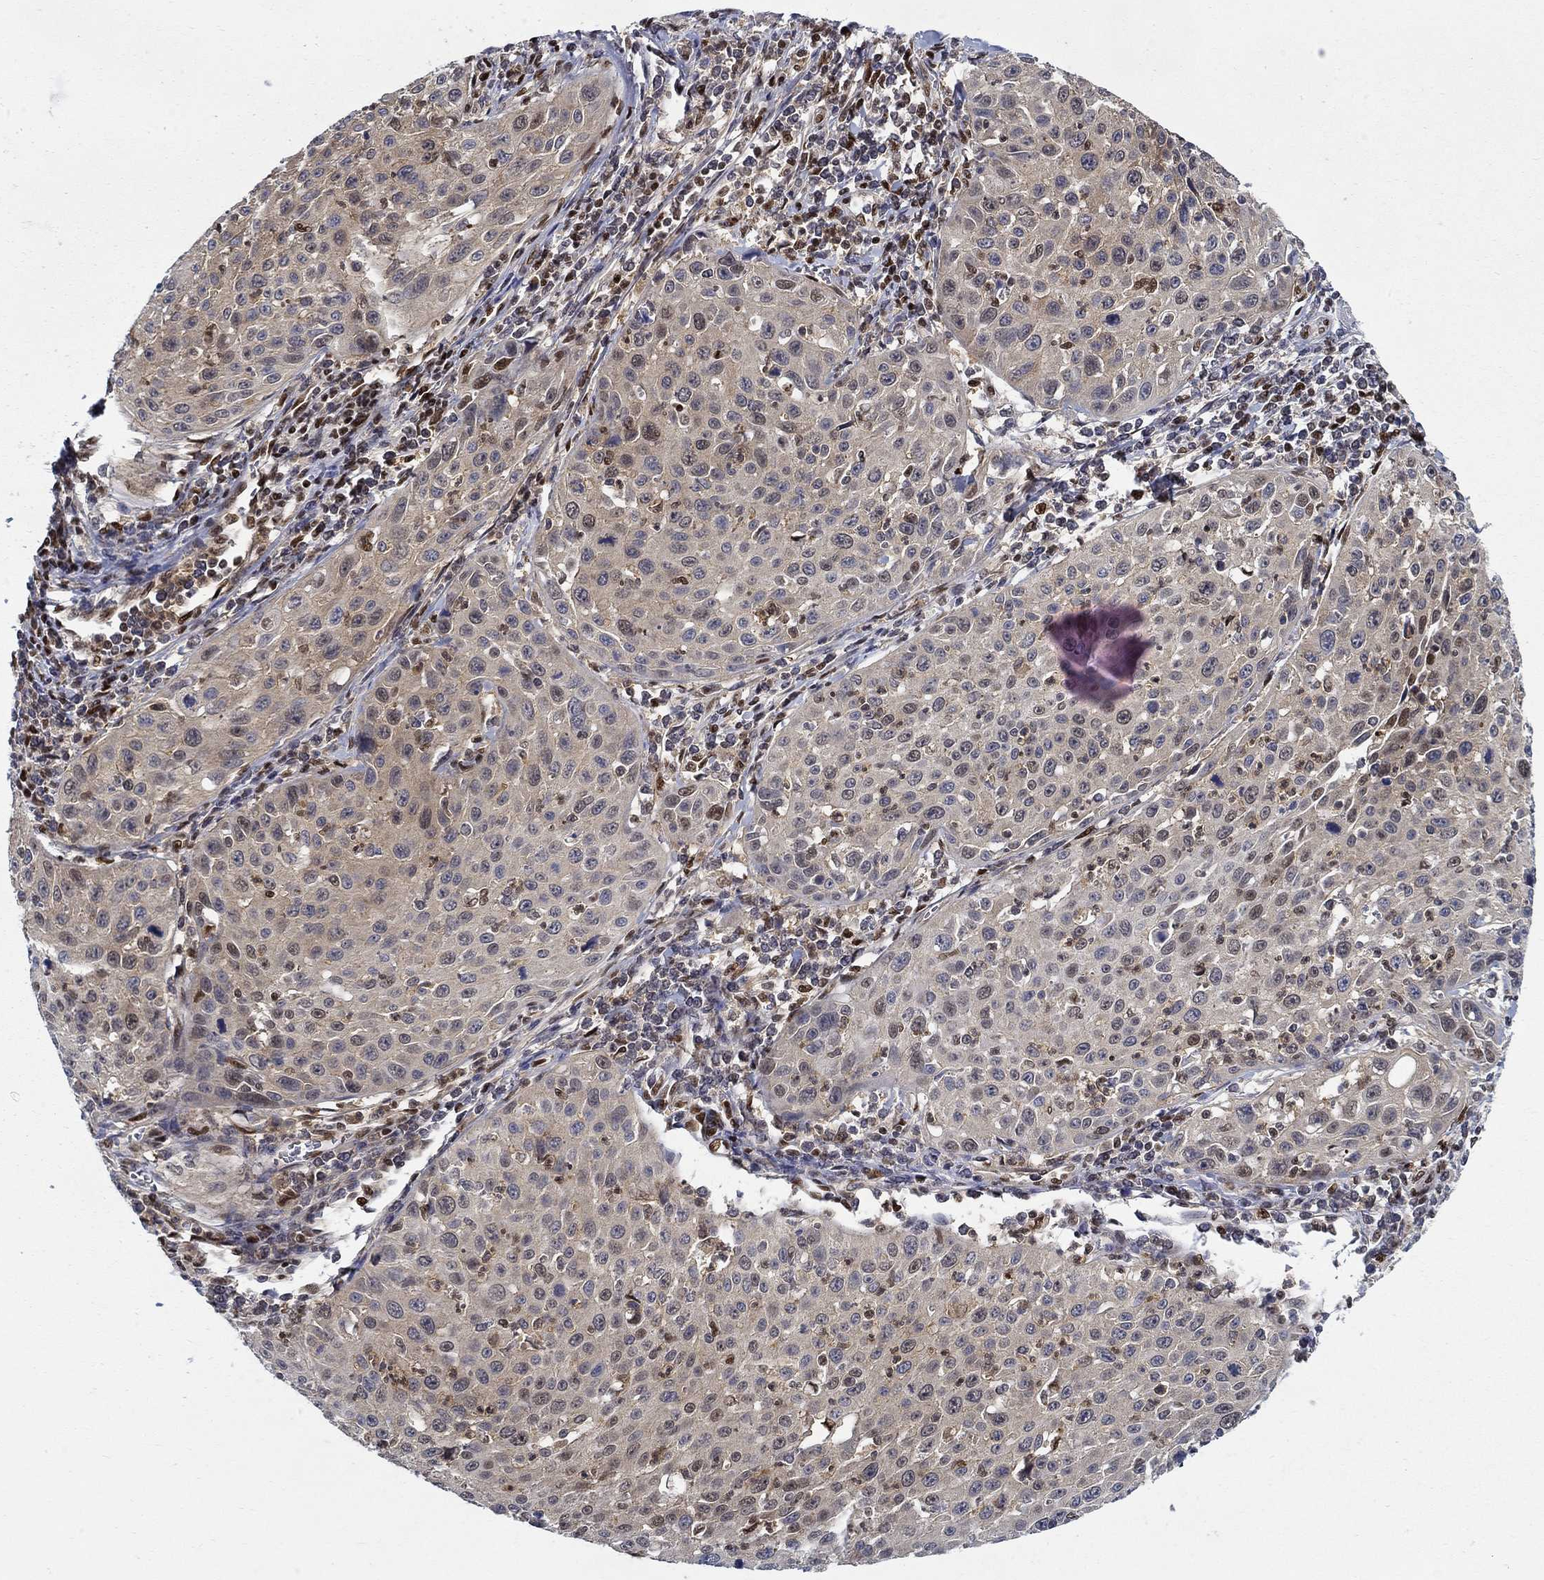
{"staining": {"intensity": "moderate", "quantity": "<25%", "location": "nuclear"}, "tissue": "cervical cancer", "cell_type": "Tumor cells", "image_type": "cancer", "snomed": [{"axis": "morphology", "description": "Squamous cell carcinoma, NOS"}, {"axis": "topography", "description": "Cervix"}], "caption": "Protein staining of cervical cancer (squamous cell carcinoma) tissue shows moderate nuclear positivity in approximately <25% of tumor cells. (Brightfield microscopy of DAB IHC at high magnification).", "gene": "ZNF594", "patient": {"sex": "female", "age": 26}}